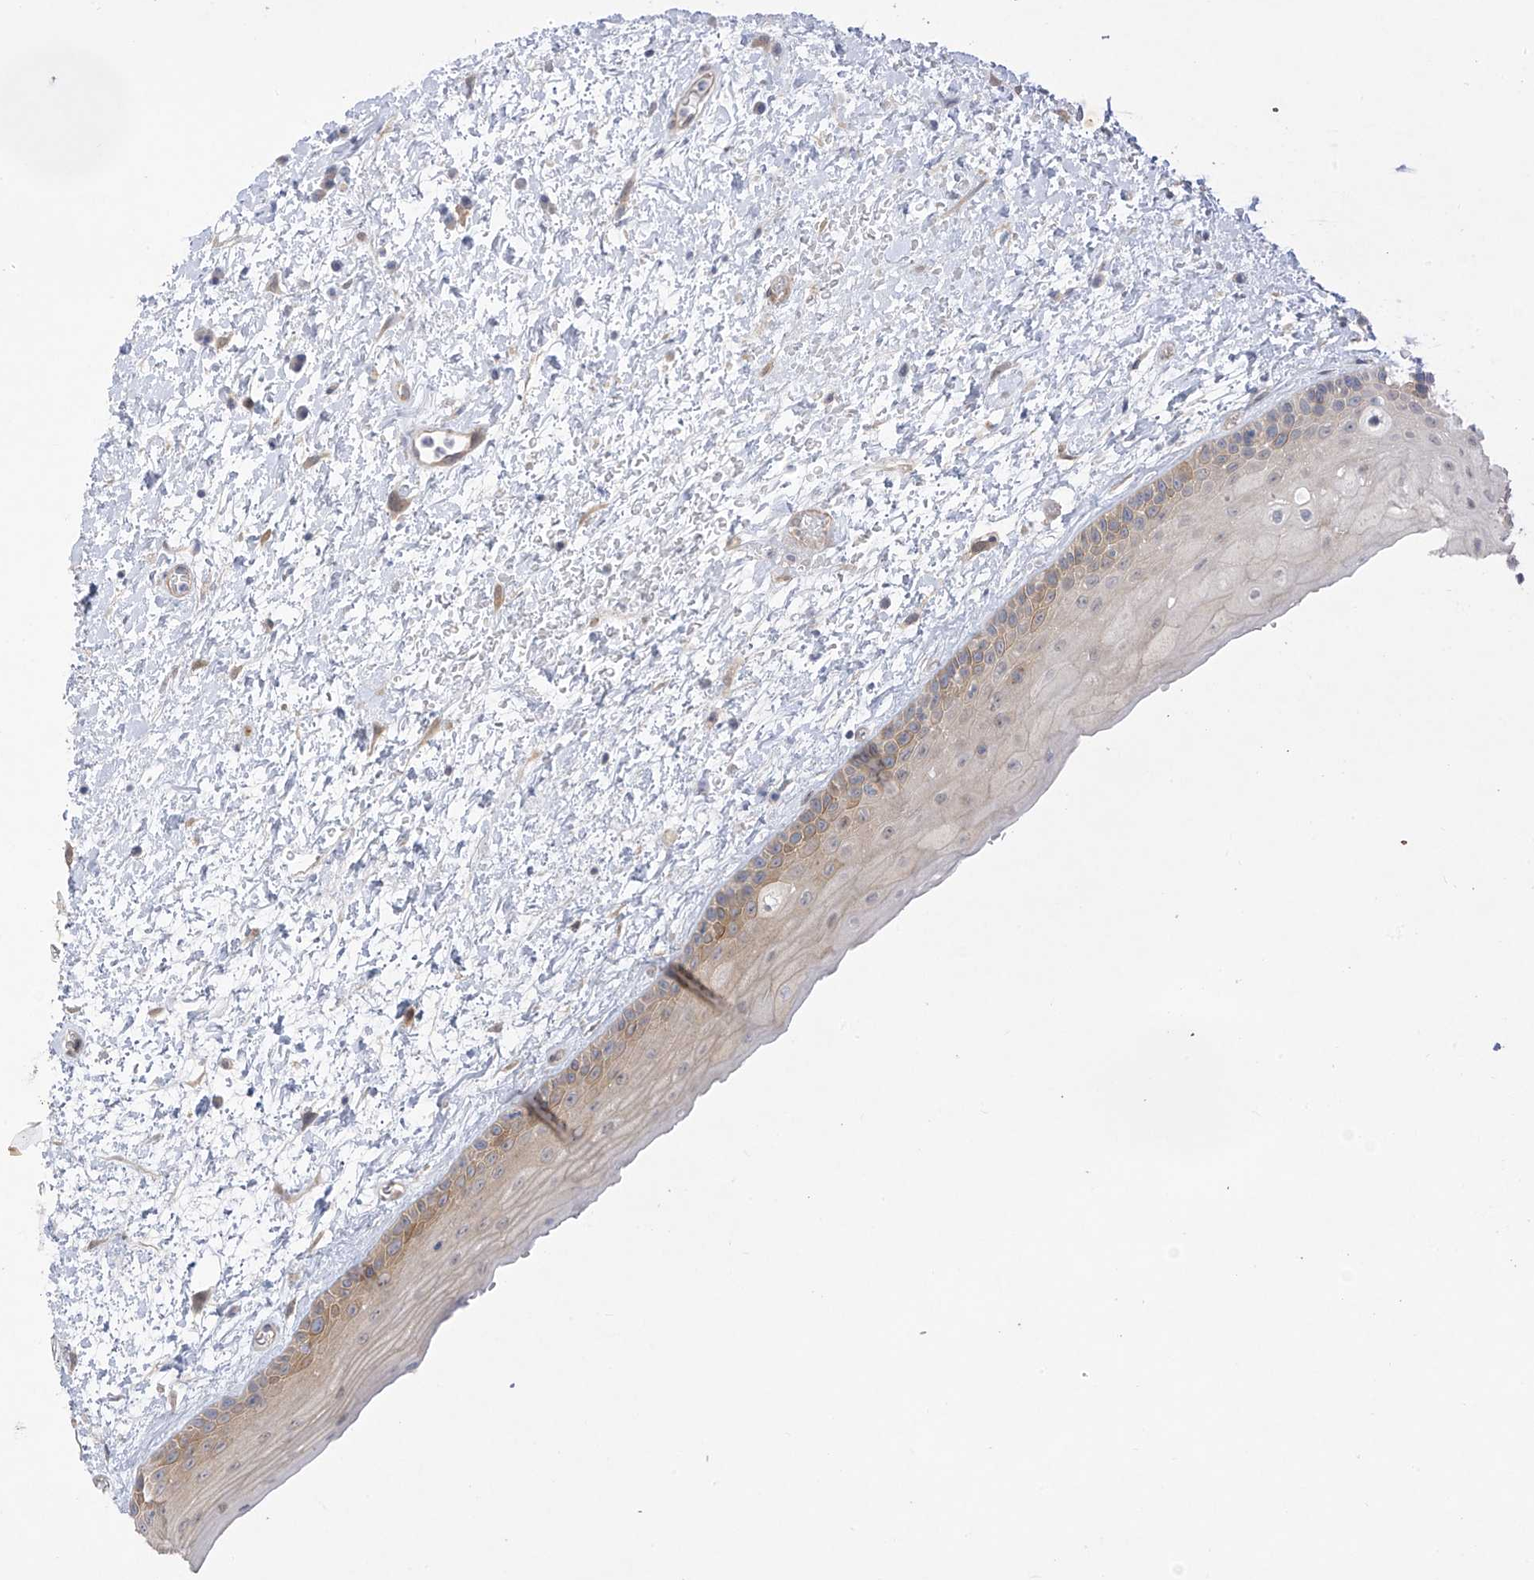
{"staining": {"intensity": "weak", "quantity": "<25%", "location": "cytoplasmic/membranous"}, "tissue": "oral mucosa", "cell_type": "Squamous epithelial cells", "image_type": "normal", "snomed": [{"axis": "morphology", "description": "Normal tissue, NOS"}, {"axis": "topography", "description": "Oral tissue"}], "caption": "Immunohistochemistry (IHC) of benign oral mucosa reveals no staining in squamous epithelial cells.", "gene": "EIPR1", "patient": {"sex": "female", "age": 76}}